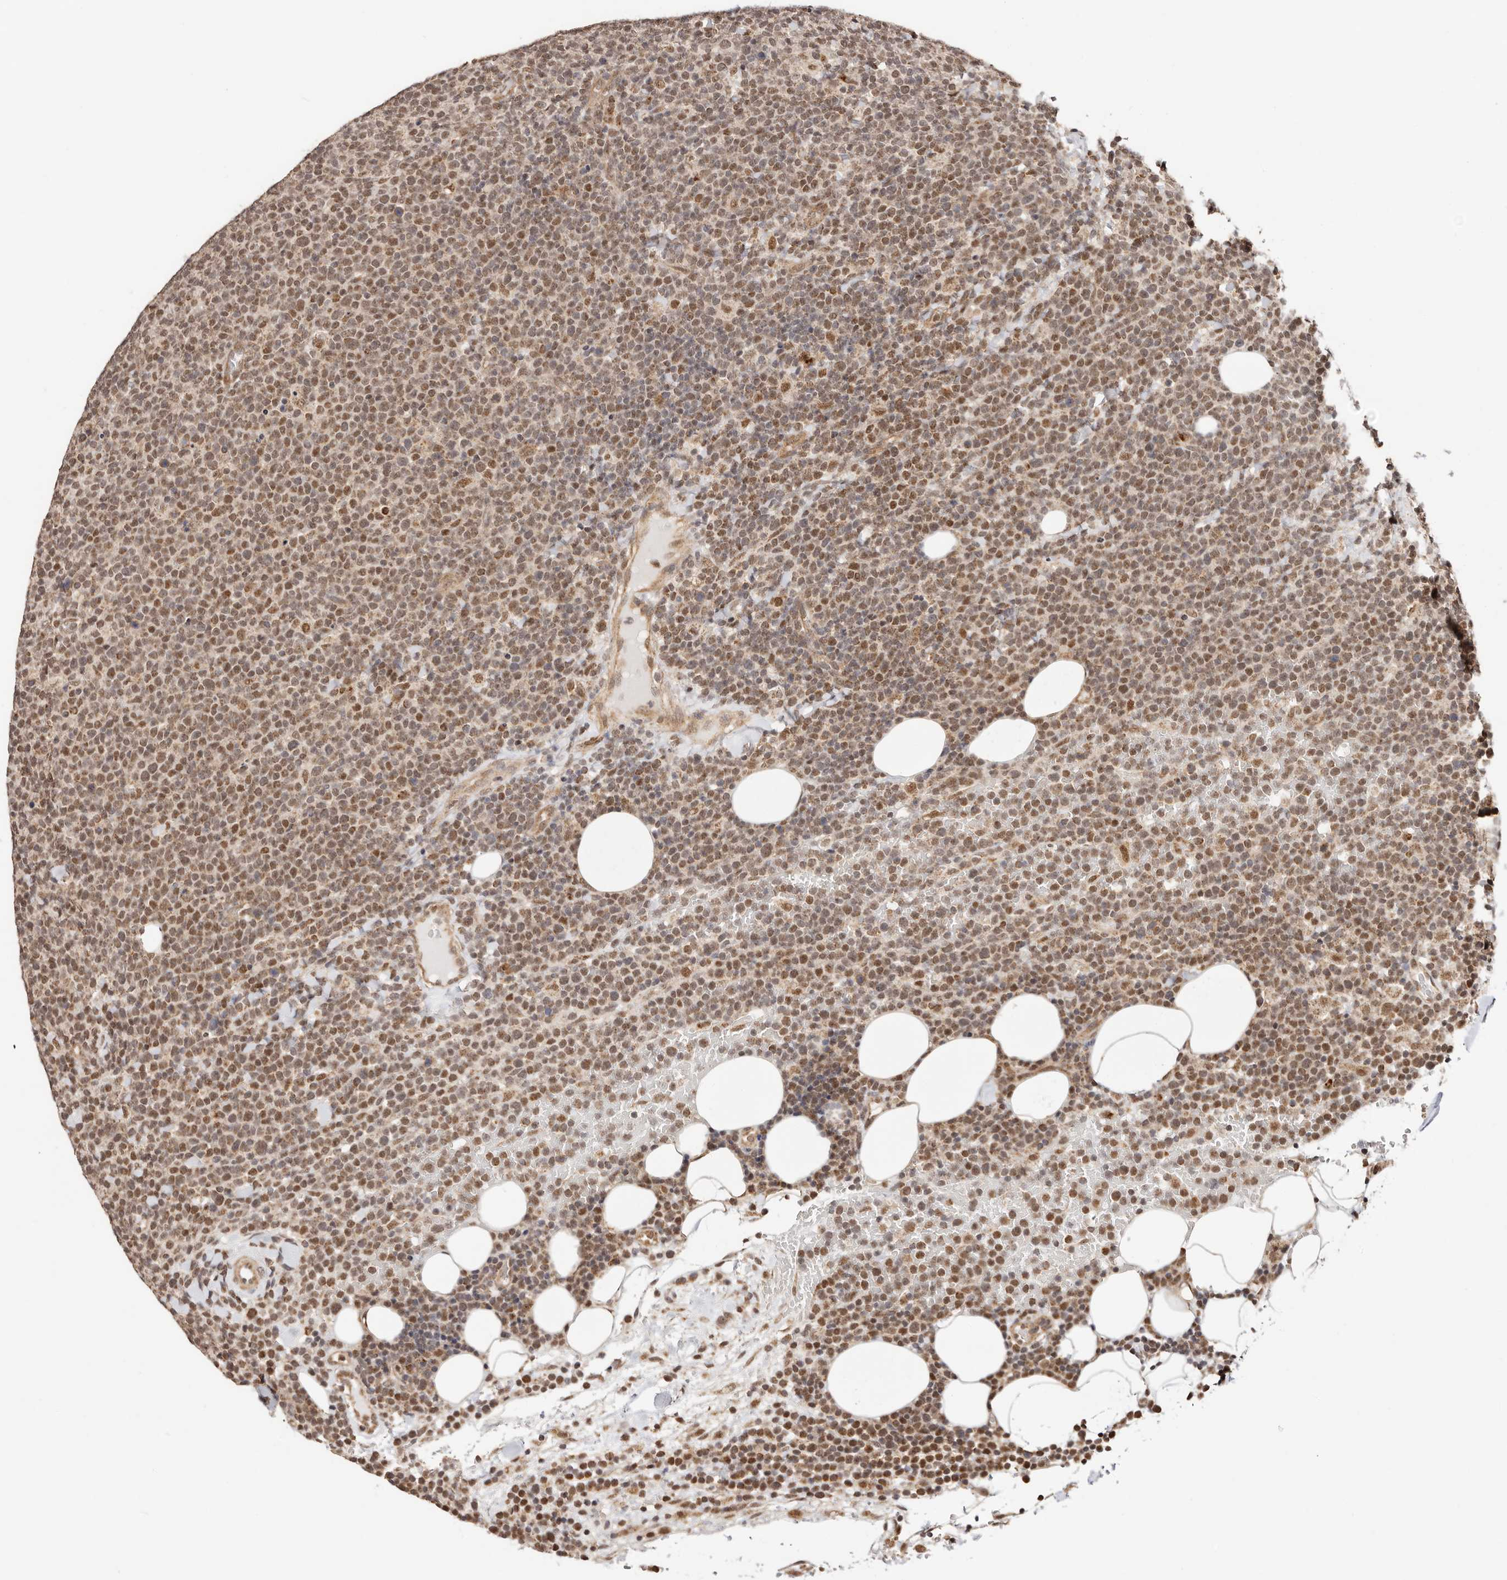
{"staining": {"intensity": "moderate", "quantity": ">75%", "location": "nuclear"}, "tissue": "lymphoma", "cell_type": "Tumor cells", "image_type": "cancer", "snomed": [{"axis": "morphology", "description": "Malignant lymphoma, non-Hodgkin's type, High grade"}, {"axis": "topography", "description": "Lymph node"}], "caption": "A medium amount of moderate nuclear staining is seen in approximately >75% of tumor cells in malignant lymphoma, non-Hodgkin's type (high-grade) tissue.", "gene": "CTNNBL1", "patient": {"sex": "male", "age": 61}}